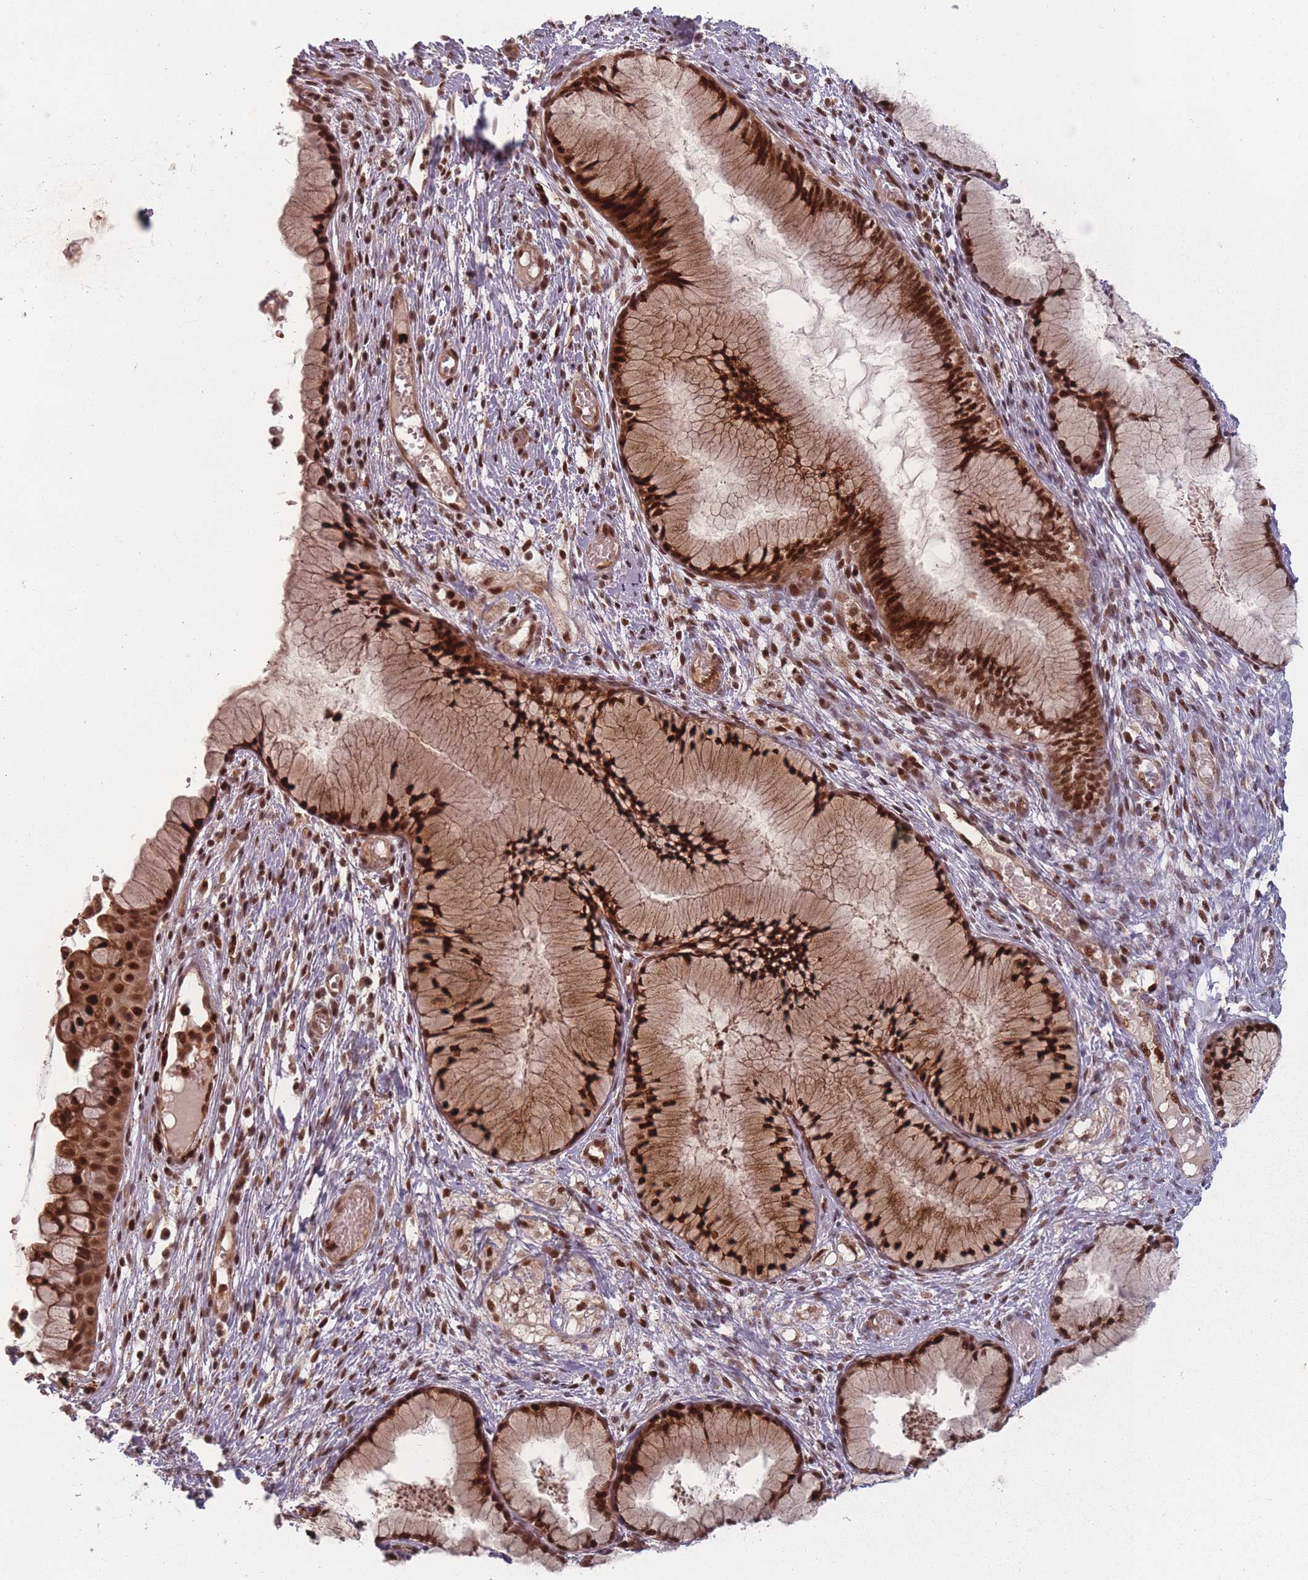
{"staining": {"intensity": "strong", "quantity": ">75%", "location": "cytoplasmic/membranous,nuclear"}, "tissue": "cervix", "cell_type": "Glandular cells", "image_type": "normal", "snomed": [{"axis": "morphology", "description": "Normal tissue, NOS"}, {"axis": "topography", "description": "Cervix"}], "caption": "Cervix stained with a brown dye reveals strong cytoplasmic/membranous,nuclear positive positivity in about >75% of glandular cells.", "gene": "WDR55", "patient": {"sex": "female", "age": 42}}